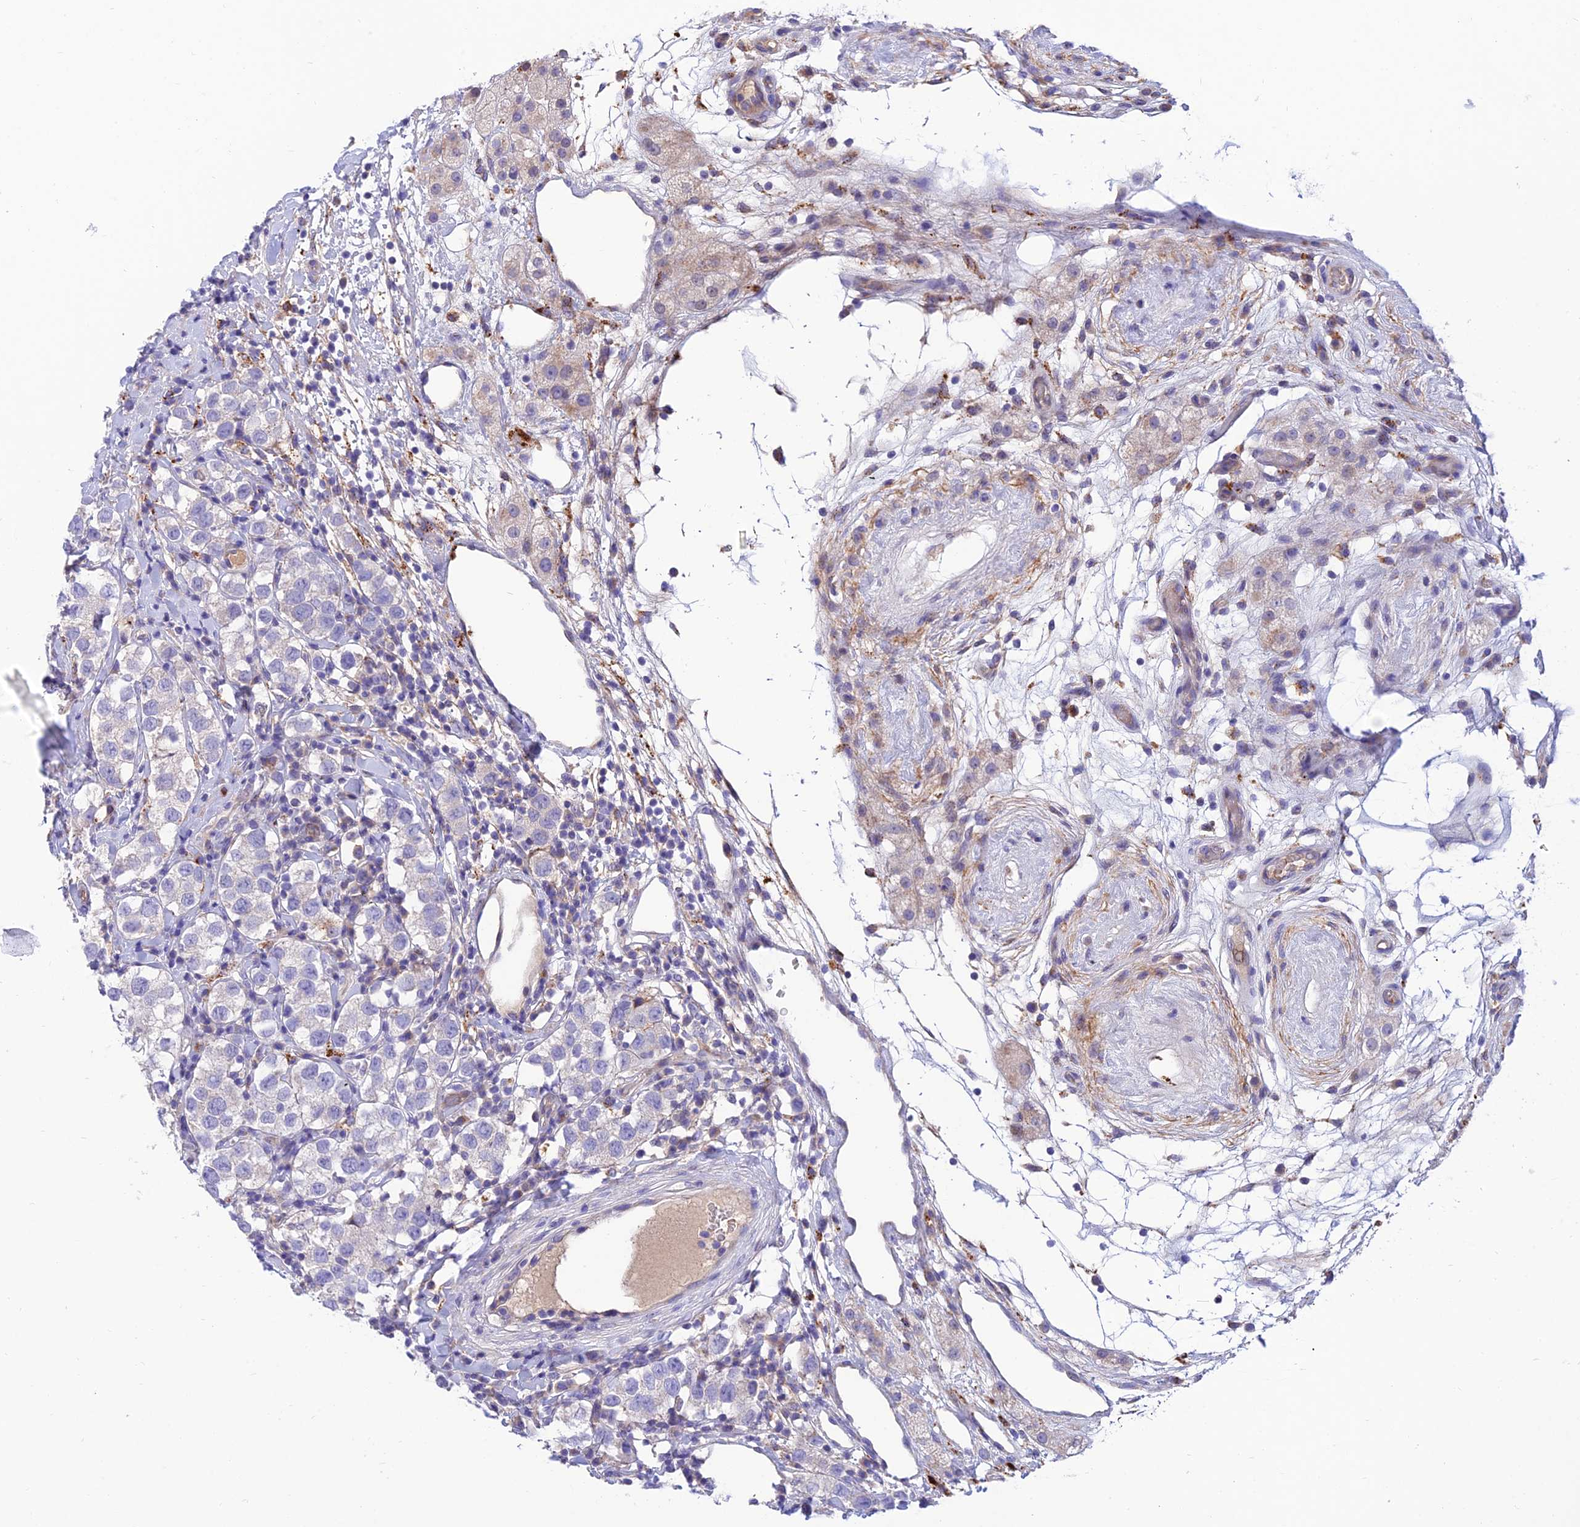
{"staining": {"intensity": "negative", "quantity": "none", "location": "none"}, "tissue": "testis cancer", "cell_type": "Tumor cells", "image_type": "cancer", "snomed": [{"axis": "morphology", "description": "Seminoma, NOS"}, {"axis": "topography", "description": "Testis"}], "caption": "The image exhibits no staining of tumor cells in testis cancer (seminoma).", "gene": "CCDC157", "patient": {"sex": "male", "age": 34}}